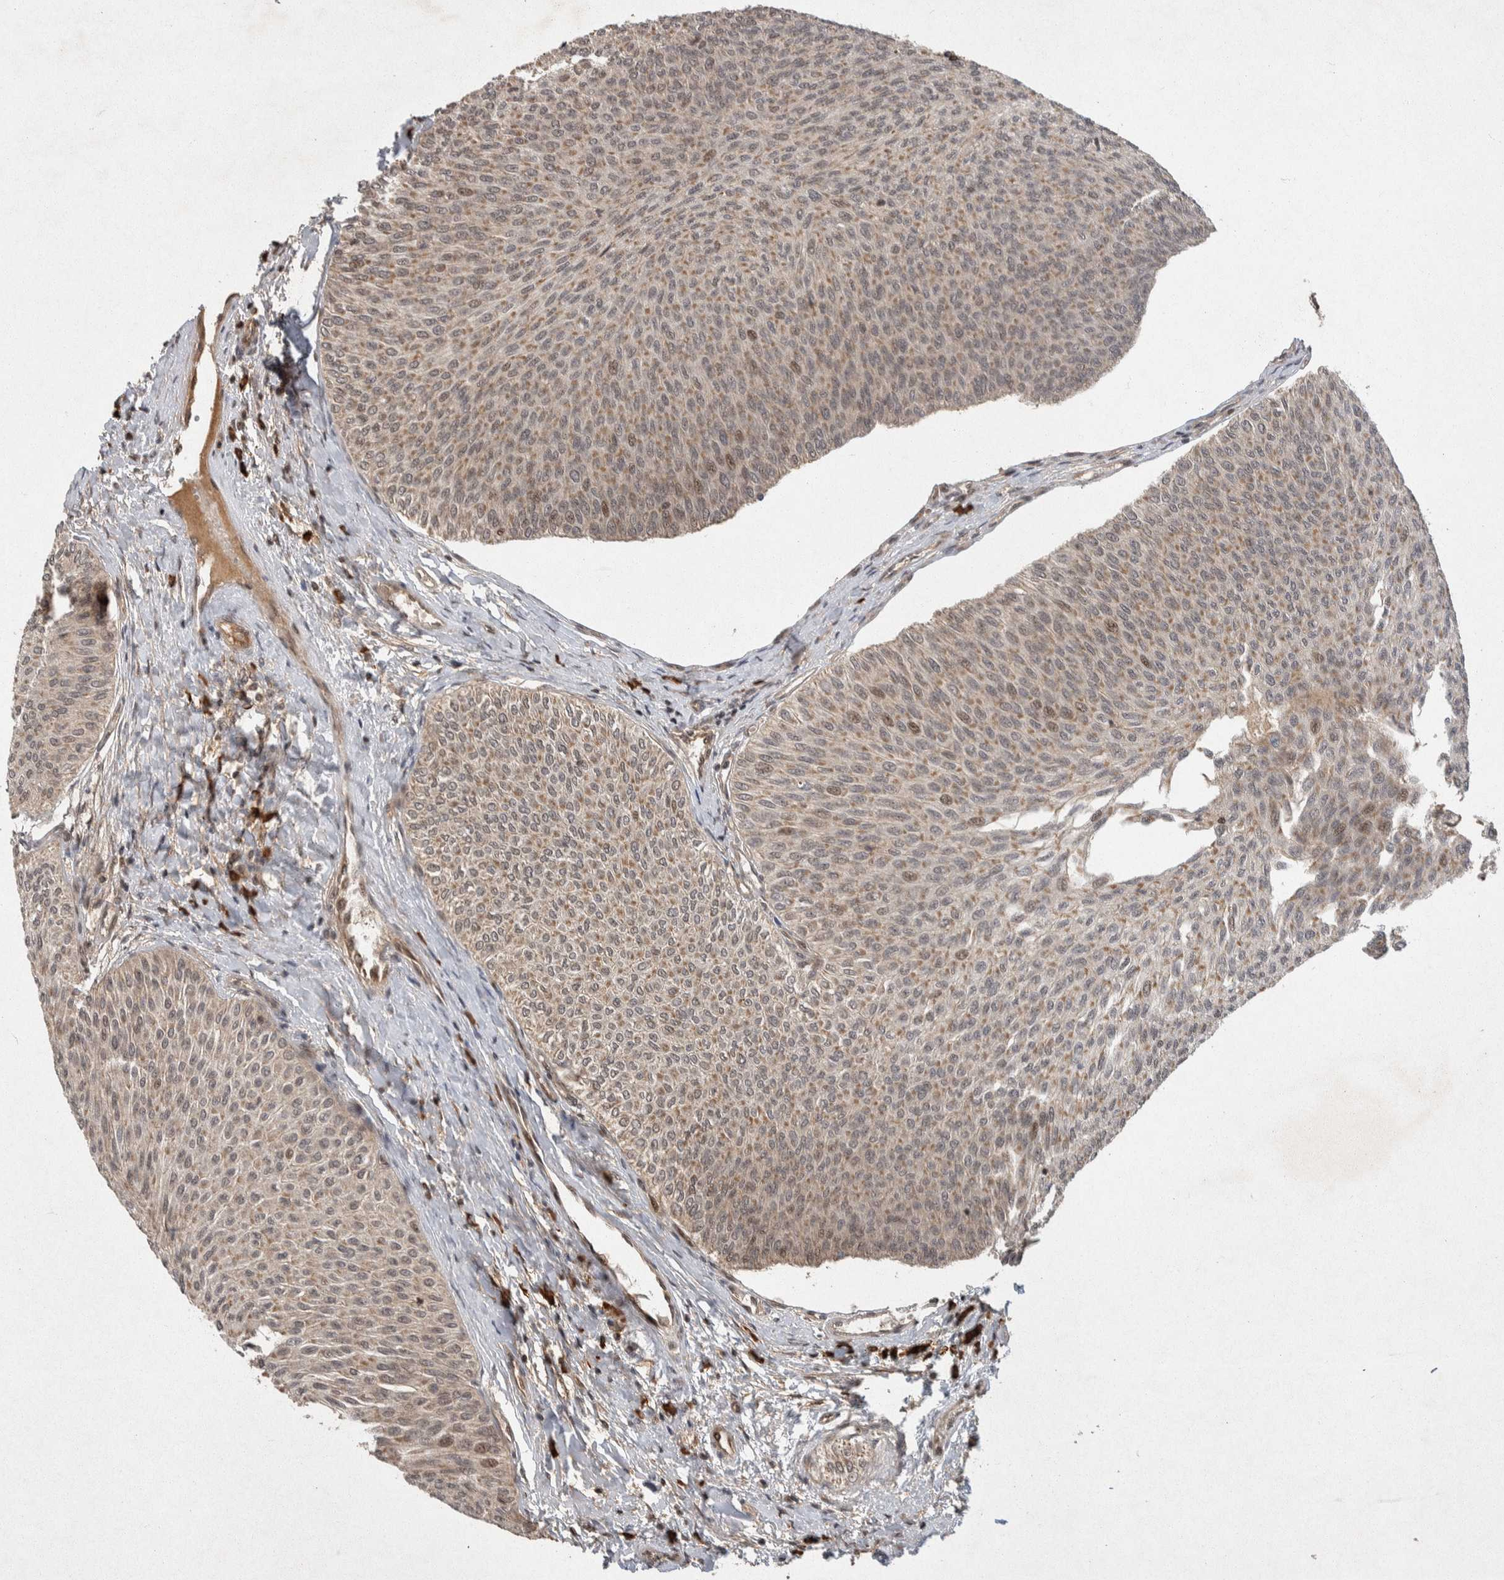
{"staining": {"intensity": "moderate", "quantity": ">75%", "location": "cytoplasmic/membranous,nuclear"}, "tissue": "urothelial cancer", "cell_type": "Tumor cells", "image_type": "cancer", "snomed": [{"axis": "morphology", "description": "Urothelial carcinoma, Low grade"}, {"axis": "topography", "description": "Urinary bladder"}], "caption": "Approximately >75% of tumor cells in urothelial cancer demonstrate moderate cytoplasmic/membranous and nuclear protein expression as visualized by brown immunohistochemical staining.", "gene": "TOR1B", "patient": {"sex": "male", "age": 78}}